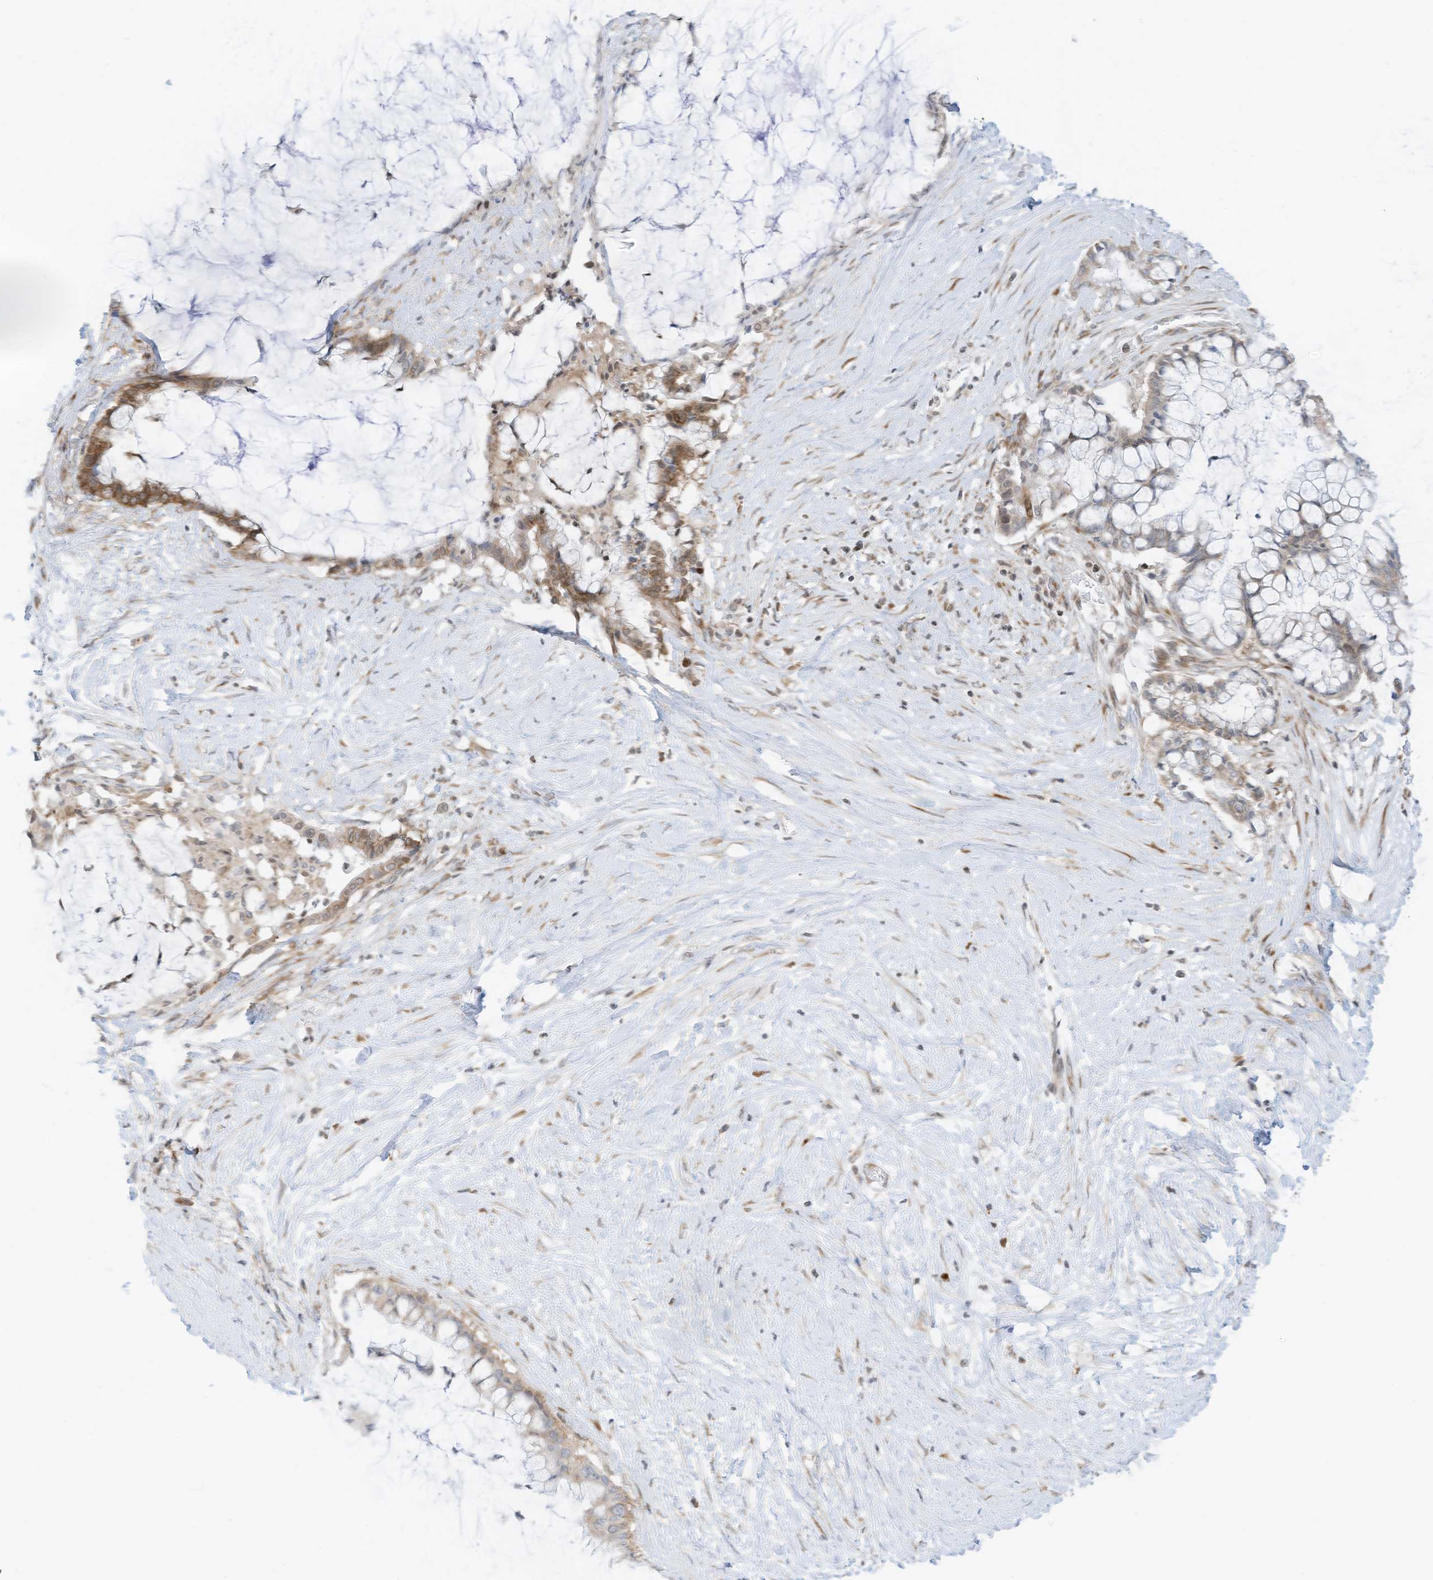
{"staining": {"intensity": "moderate", "quantity": "25%-75%", "location": "cytoplasmic/membranous"}, "tissue": "pancreatic cancer", "cell_type": "Tumor cells", "image_type": "cancer", "snomed": [{"axis": "morphology", "description": "Adenocarcinoma, NOS"}, {"axis": "topography", "description": "Pancreas"}], "caption": "Protein staining of adenocarcinoma (pancreatic) tissue demonstrates moderate cytoplasmic/membranous staining in approximately 25%-75% of tumor cells.", "gene": "EDF1", "patient": {"sex": "male", "age": 41}}